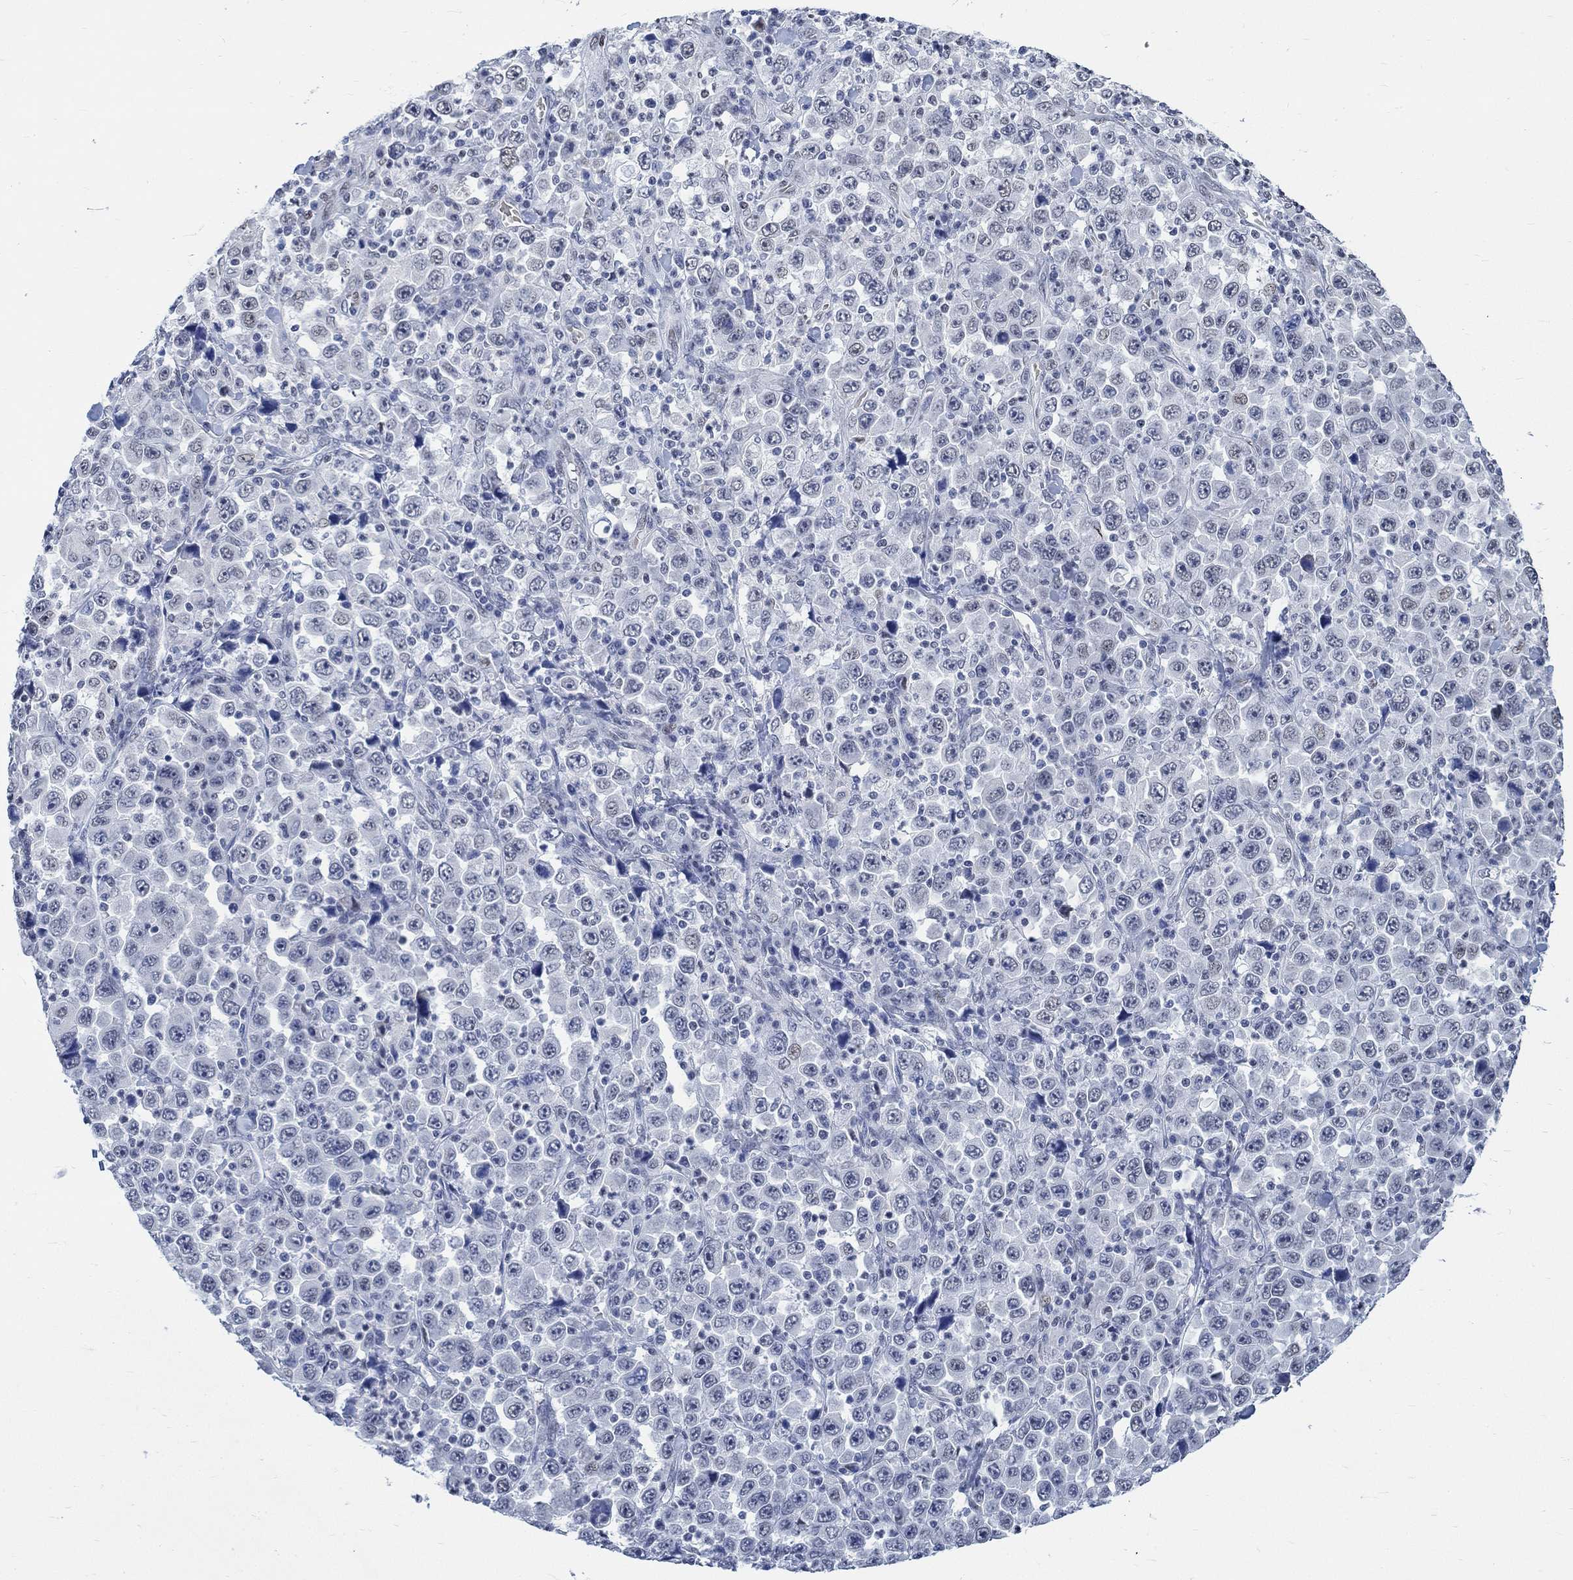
{"staining": {"intensity": "negative", "quantity": "none", "location": "none"}, "tissue": "stomach cancer", "cell_type": "Tumor cells", "image_type": "cancer", "snomed": [{"axis": "morphology", "description": "Normal tissue, NOS"}, {"axis": "morphology", "description": "Adenocarcinoma, NOS"}, {"axis": "topography", "description": "Stomach, upper"}, {"axis": "topography", "description": "Stomach"}], "caption": "DAB (3,3'-diaminobenzidine) immunohistochemical staining of stomach cancer (adenocarcinoma) demonstrates no significant expression in tumor cells.", "gene": "KCNH8", "patient": {"sex": "male", "age": 59}}